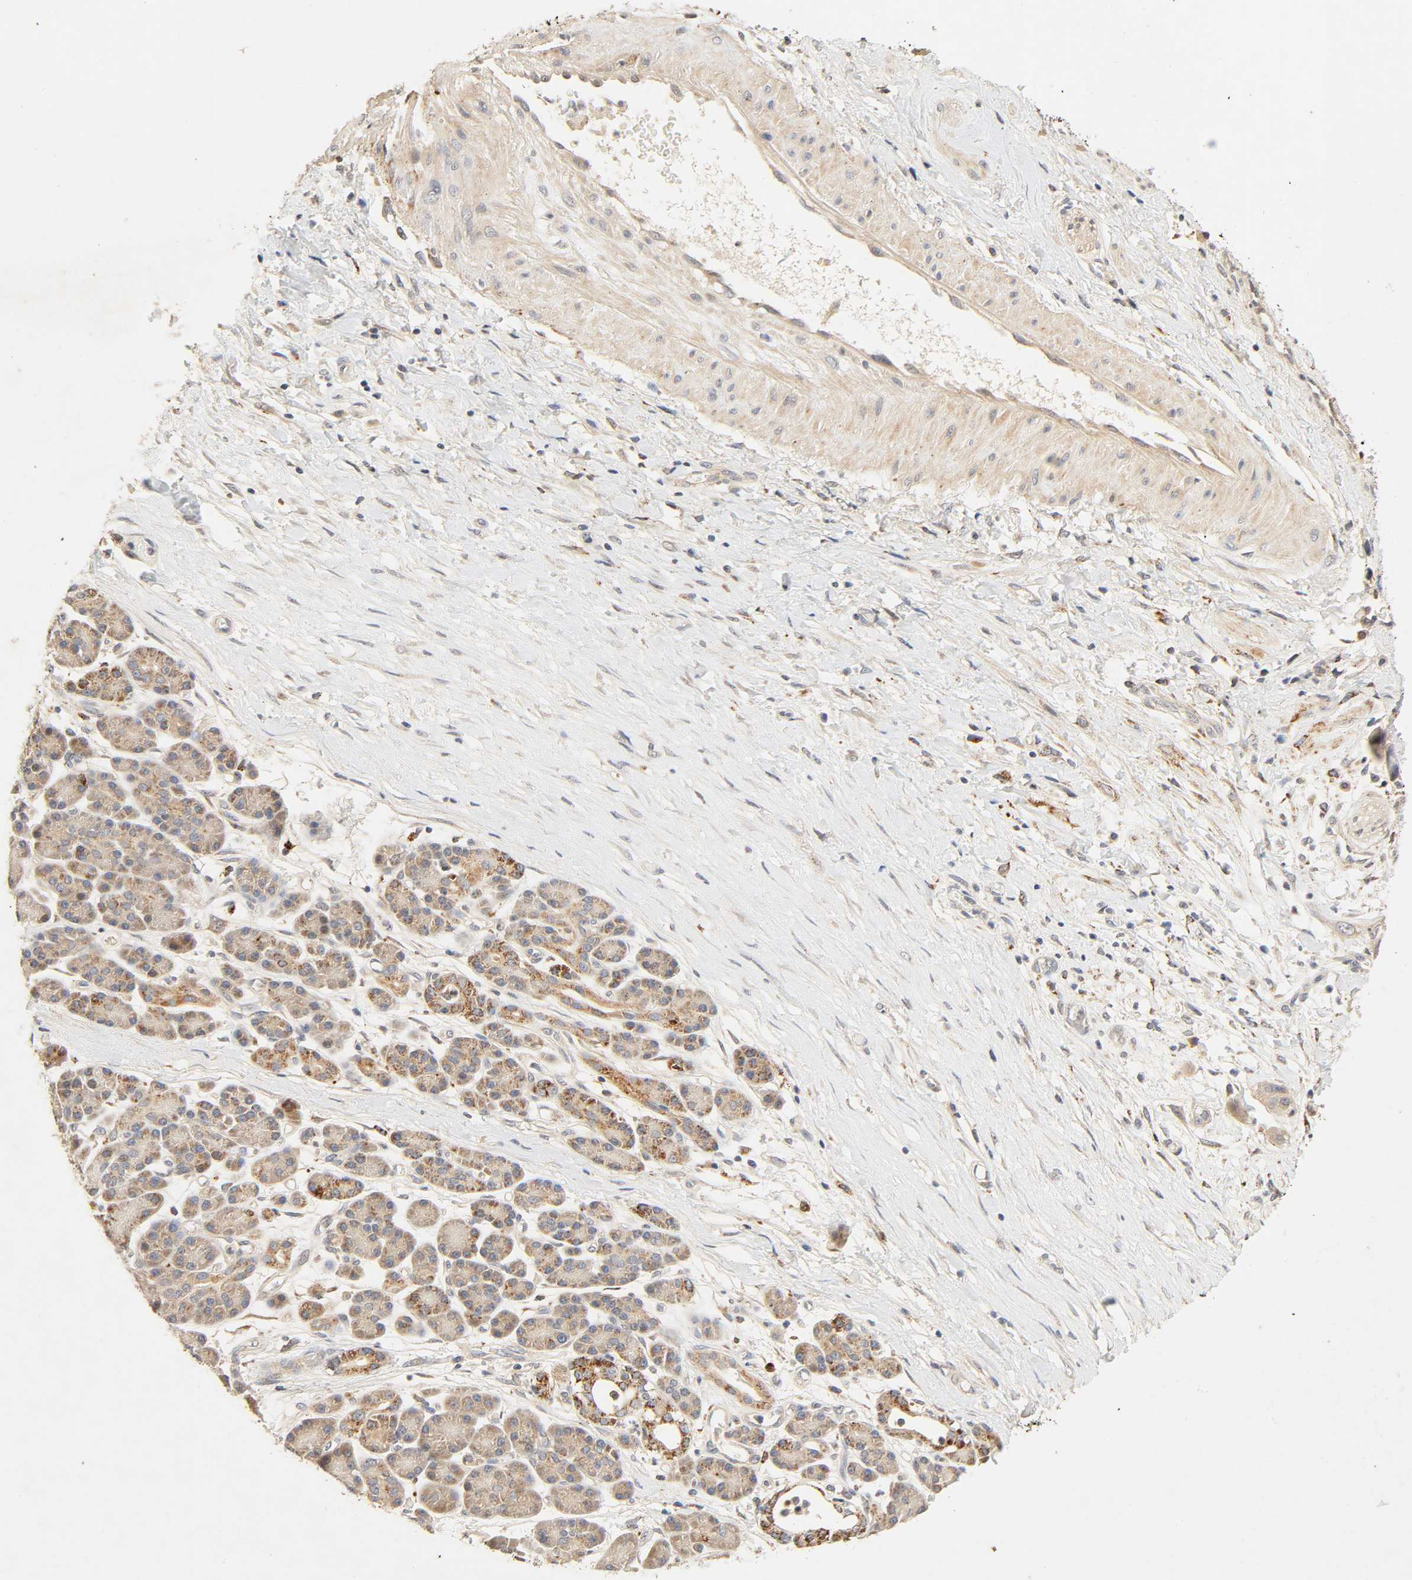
{"staining": {"intensity": "moderate", "quantity": ">75%", "location": "cytoplasmic/membranous"}, "tissue": "pancreatic cancer", "cell_type": "Tumor cells", "image_type": "cancer", "snomed": [{"axis": "morphology", "description": "Adenocarcinoma, NOS"}, {"axis": "topography", "description": "Pancreas"}], "caption": "Tumor cells demonstrate medium levels of moderate cytoplasmic/membranous expression in approximately >75% of cells in human pancreatic adenocarcinoma. (brown staining indicates protein expression, while blue staining denotes nuclei).", "gene": "MAPK6", "patient": {"sex": "female", "age": 60}}